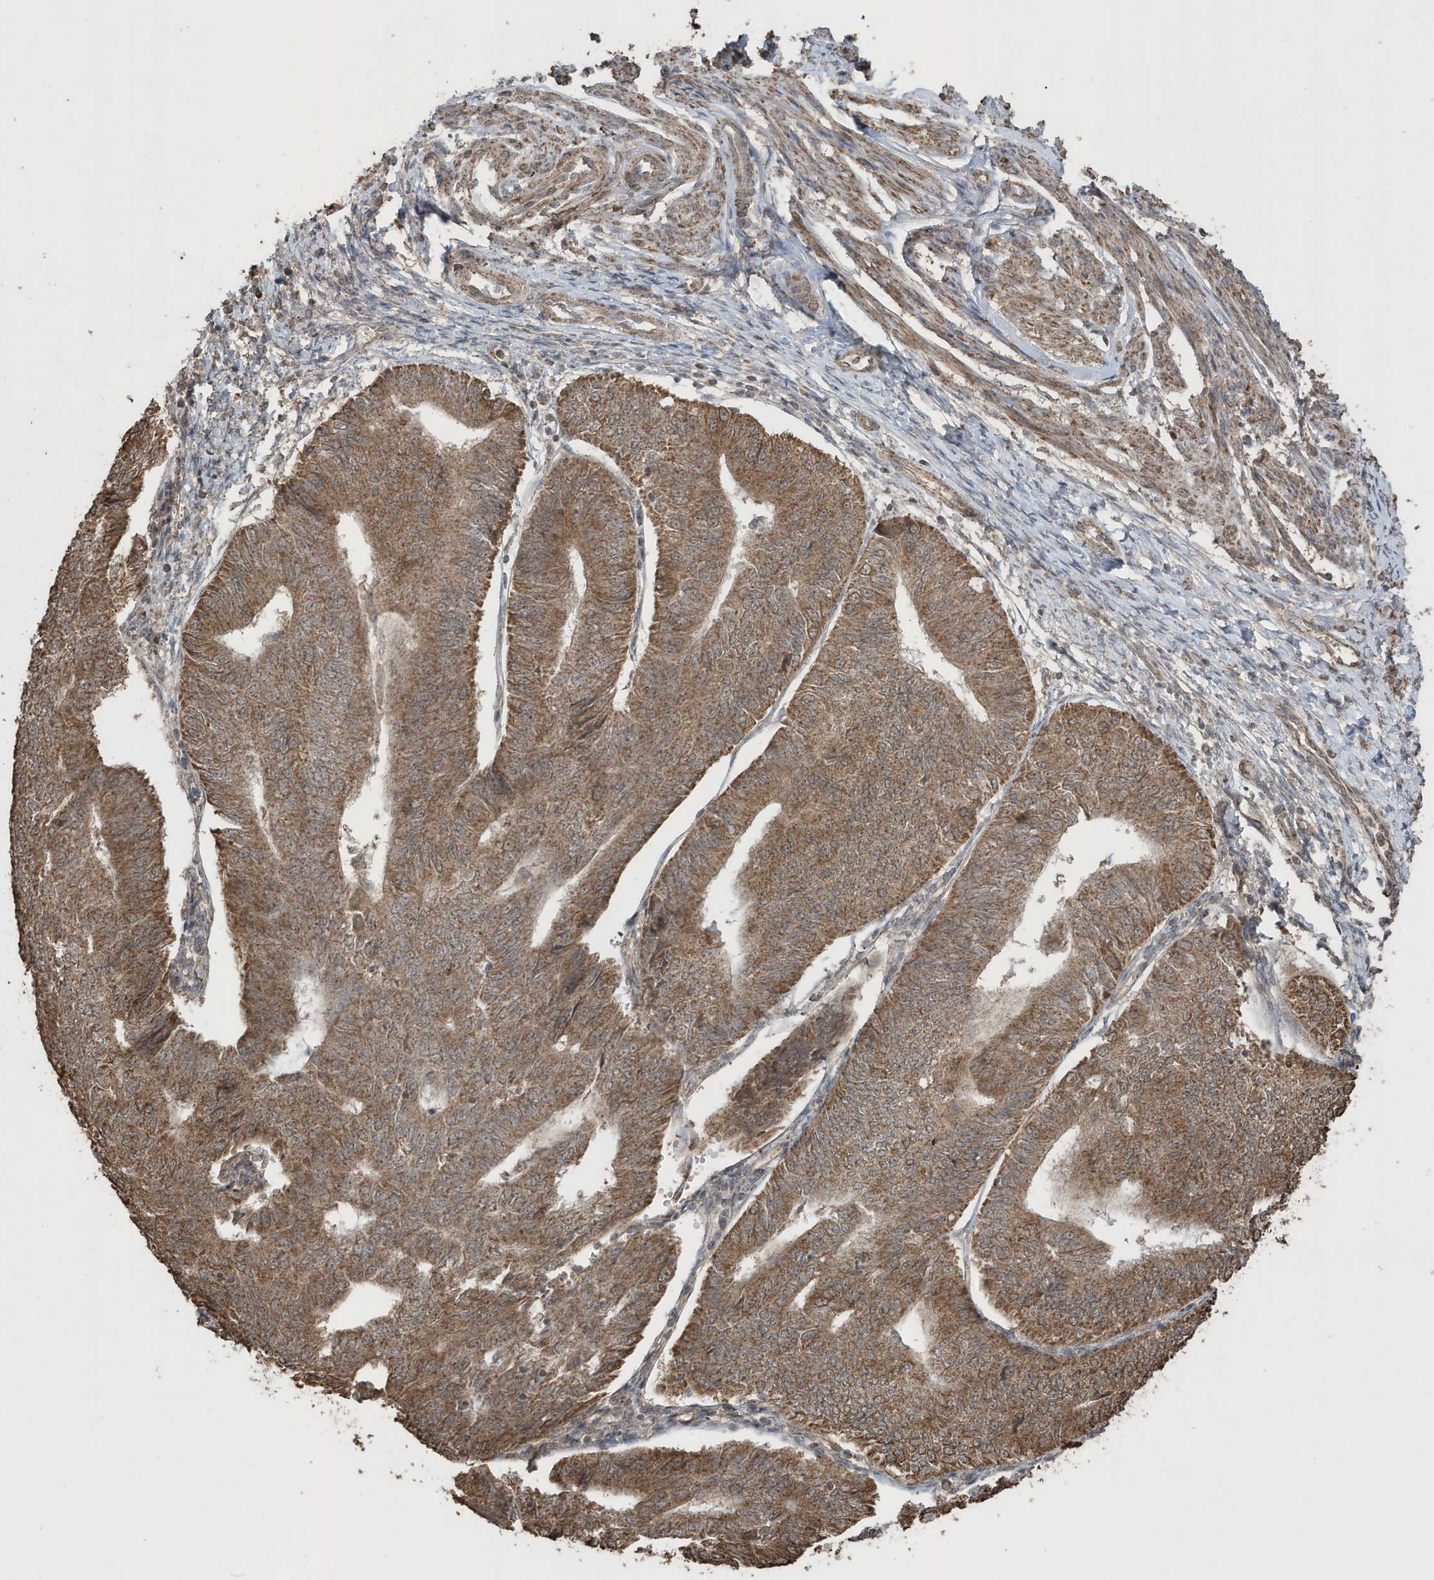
{"staining": {"intensity": "moderate", "quantity": ">75%", "location": "cytoplasmic/membranous"}, "tissue": "endometrial cancer", "cell_type": "Tumor cells", "image_type": "cancer", "snomed": [{"axis": "morphology", "description": "Adenocarcinoma, NOS"}, {"axis": "topography", "description": "Endometrium"}], "caption": "Endometrial cancer stained for a protein (brown) shows moderate cytoplasmic/membranous positive staining in approximately >75% of tumor cells.", "gene": "PAXBP1", "patient": {"sex": "female", "age": 32}}